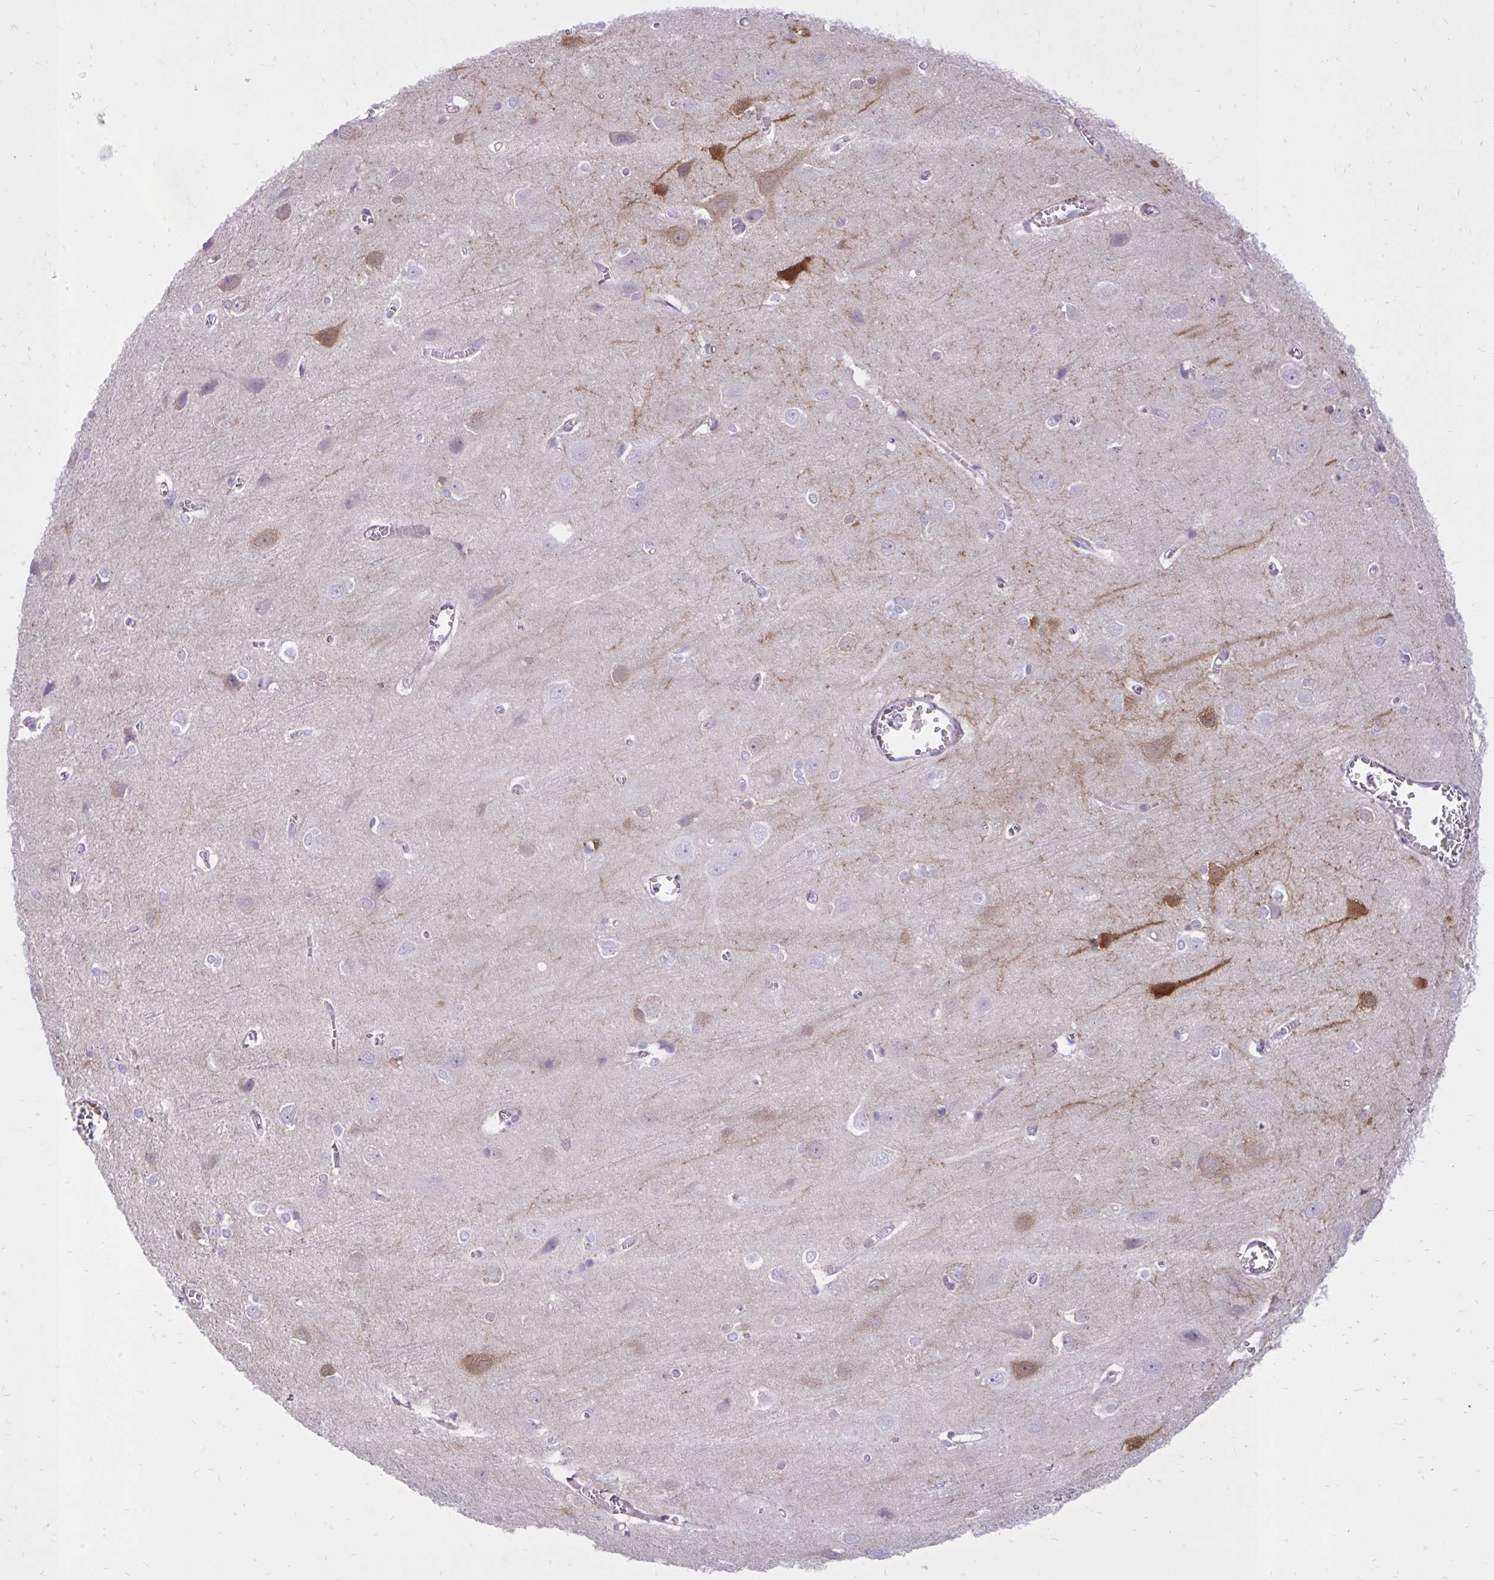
{"staining": {"intensity": "negative", "quantity": "none", "location": "none"}, "tissue": "cerebral cortex", "cell_type": "Endothelial cells", "image_type": "normal", "snomed": [{"axis": "morphology", "description": "Normal tissue, NOS"}, {"axis": "topography", "description": "Cerebral cortex"}], "caption": "DAB (3,3'-diaminobenzidine) immunohistochemical staining of unremarkable human cerebral cortex displays no significant positivity in endothelial cells.", "gene": "GPRIN3", "patient": {"sex": "male", "age": 37}}